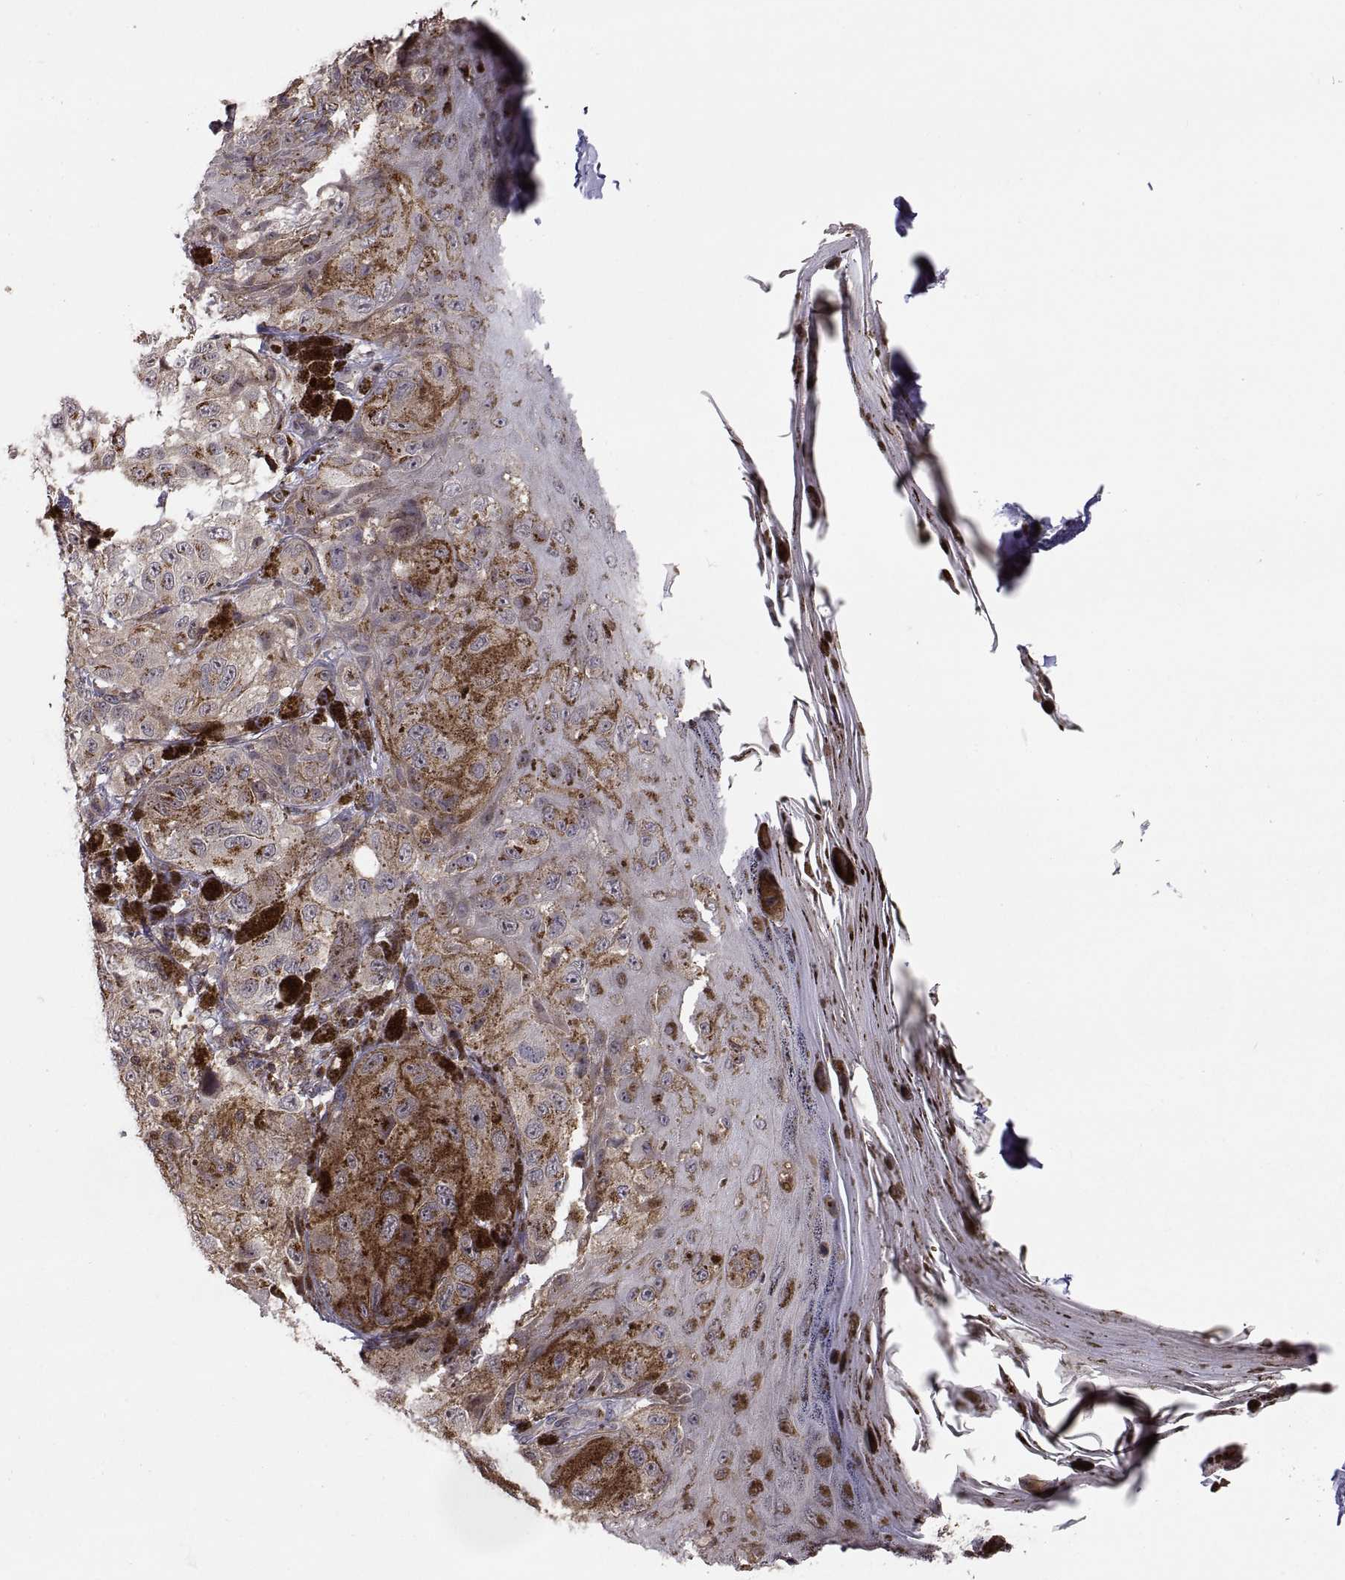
{"staining": {"intensity": "negative", "quantity": "none", "location": "none"}, "tissue": "melanoma", "cell_type": "Tumor cells", "image_type": "cancer", "snomed": [{"axis": "morphology", "description": "Malignant melanoma, NOS"}, {"axis": "topography", "description": "Skin"}], "caption": "This is a histopathology image of immunohistochemistry (IHC) staining of melanoma, which shows no expression in tumor cells.", "gene": "ACAP1", "patient": {"sex": "male", "age": 36}}